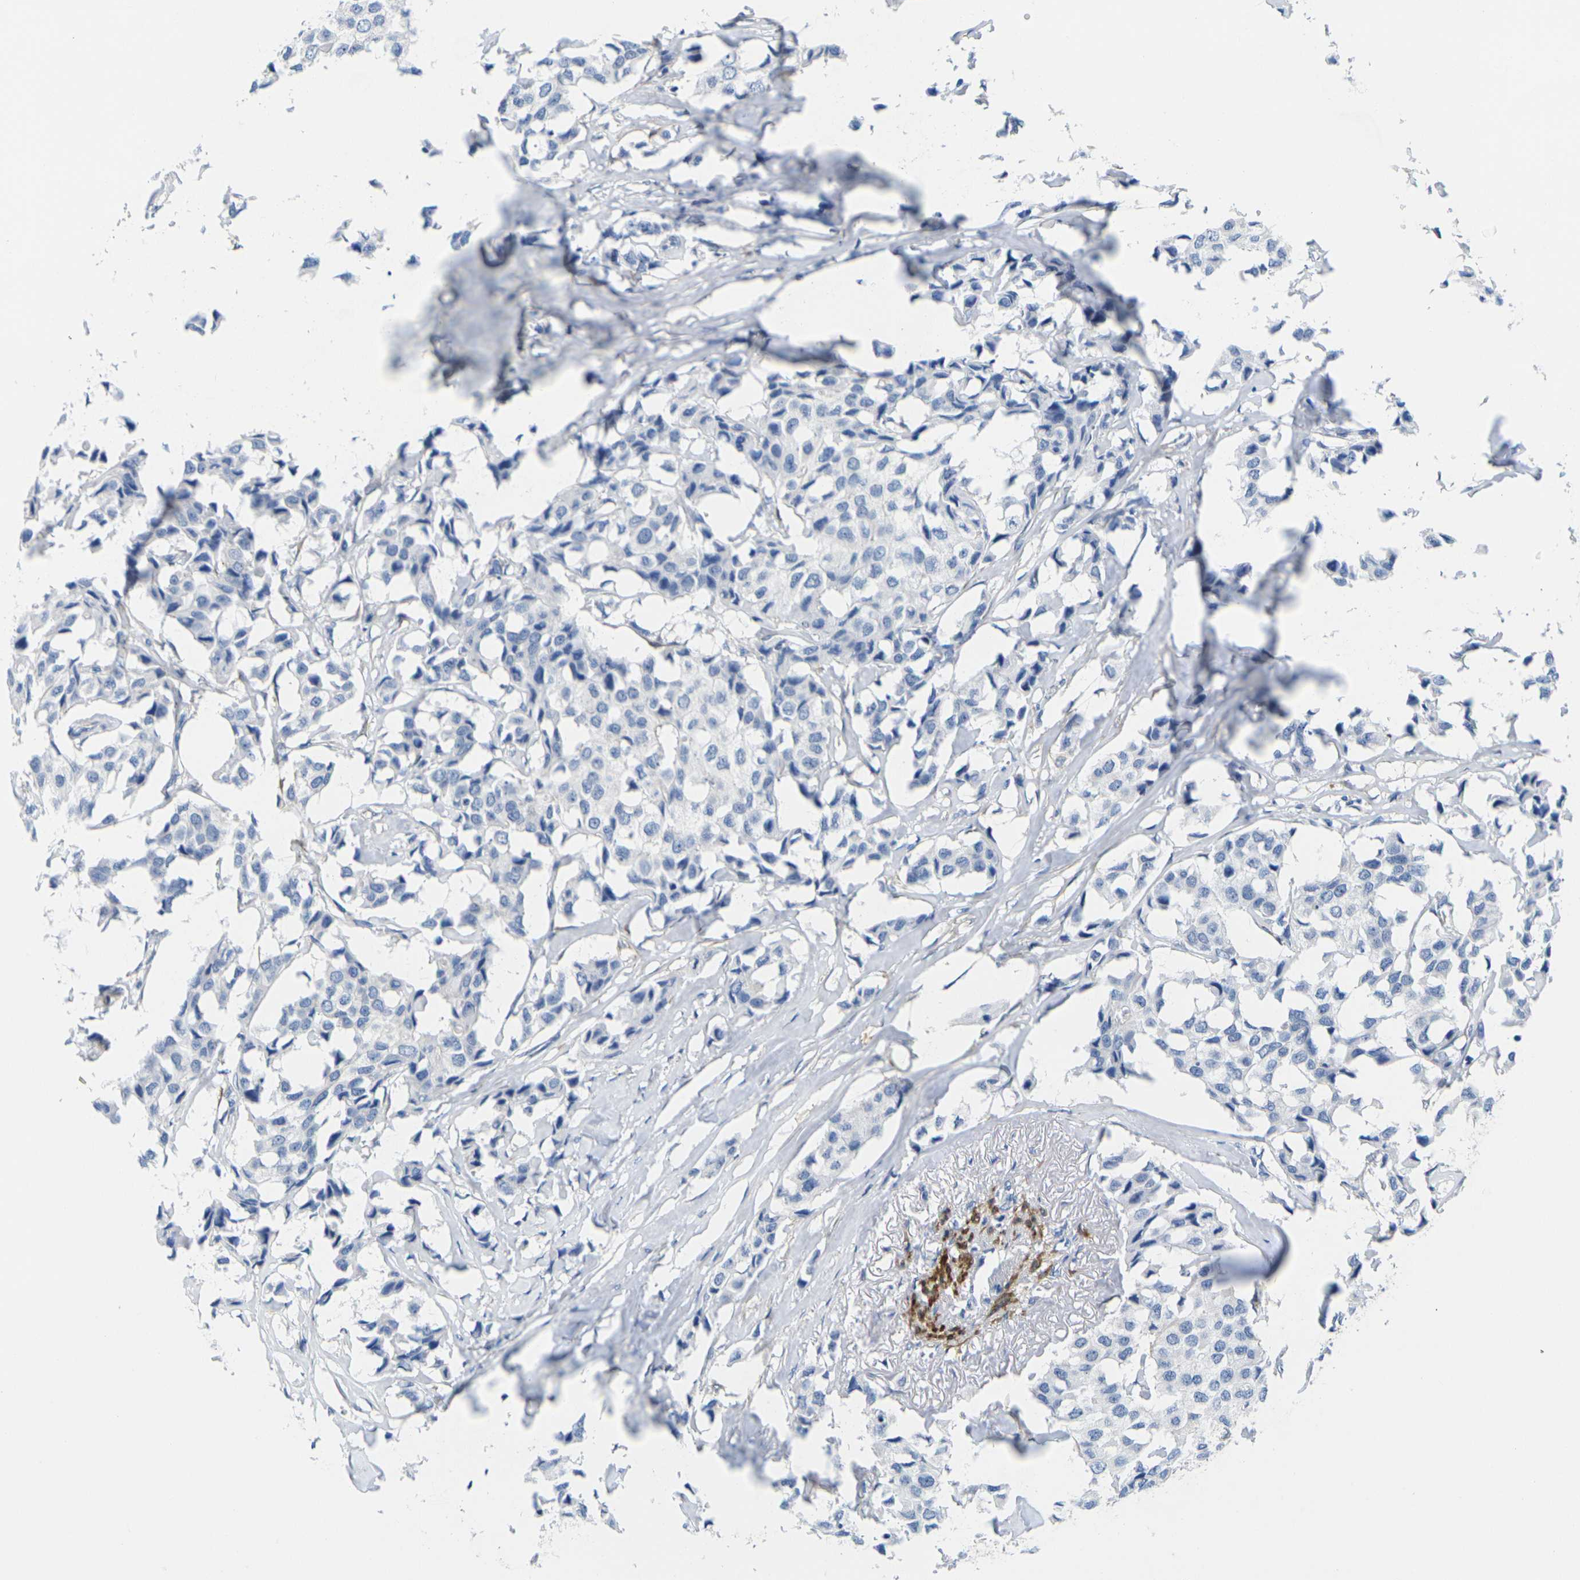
{"staining": {"intensity": "negative", "quantity": "none", "location": "none"}, "tissue": "breast cancer", "cell_type": "Tumor cells", "image_type": "cancer", "snomed": [{"axis": "morphology", "description": "Duct carcinoma"}, {"axis": "topography", "description": "Breast"}], "caption": "IHC photomicrograph of neoplastic tissue: human breast cancer (invasive ductal carcinoma) stained with DAB (3,3'-diaminobenzidine) demonstrates no significant protein expression in tumor cells.", "gene": "CNN1", "patient": {"sex": "female", "age": 80}}